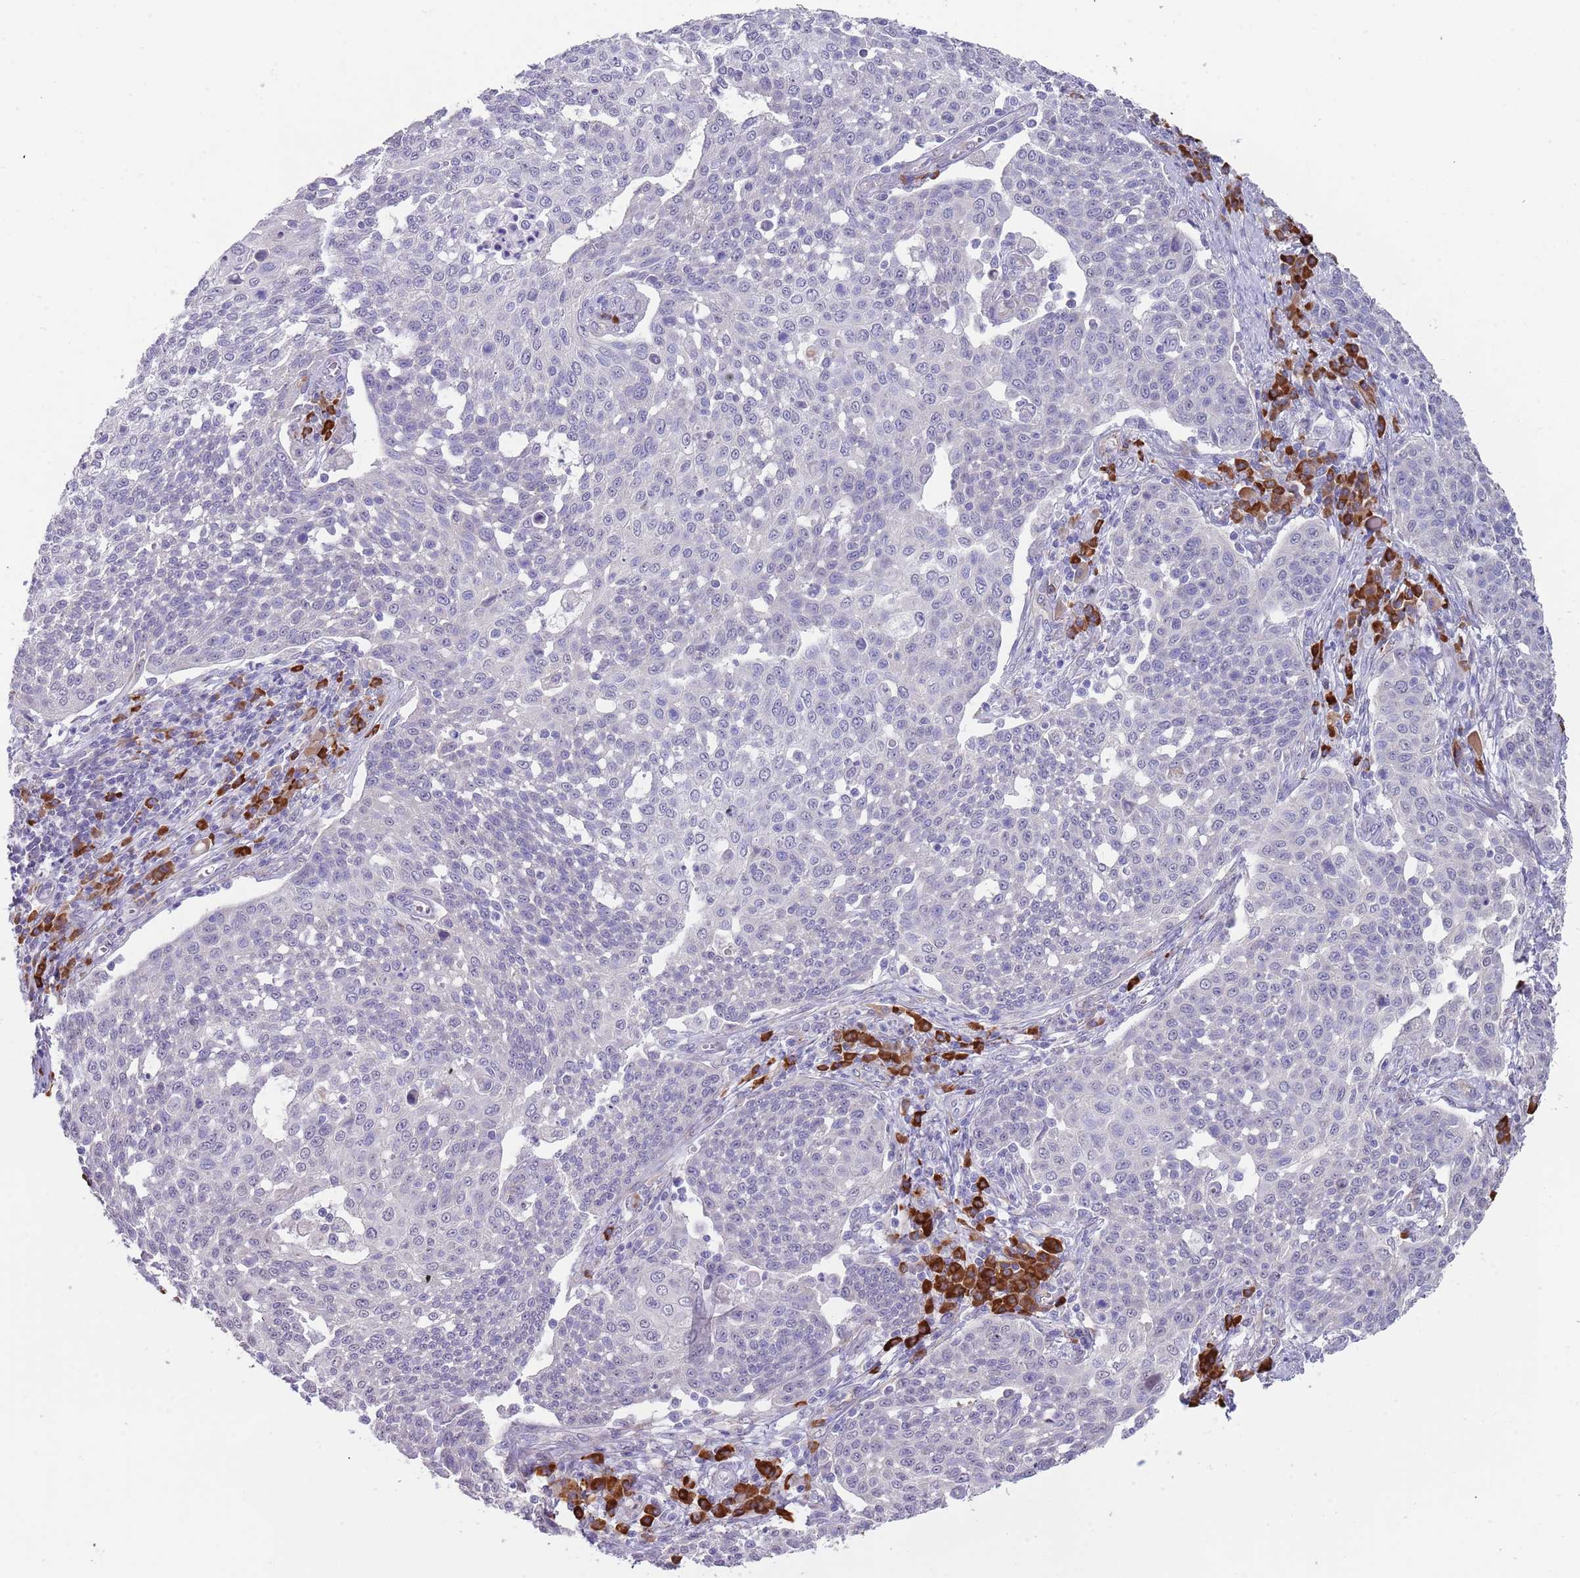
{"staining": {"intensity": "negative", "quantity": "none", "location": "none"}, "tissue": "cervical cancer", "cell_type": "Tumor cells", "image_type": "cancer", "snomed": [{"axis": "morphology", "description": "Squamous cell carcinoma, NOS"}, {"axis": "topography", "description": "Cervix"}], "caption": "High magnification brightfield microscopy of cervical cancer stained with DAB (3,3'-diaminobenzidine) (brown) and counterstained with hematoxylin (blue): tumor cells show no significant expression. The staining was performed using DAB (3,3'-diaminobenzidine) to visualize the protein expression in brown, while the nuclei were stained in blue with hematoxylin (Magnification: 20x).", "gene": "TNRC6C", "patient": {"sex": "female", "age": 34}}